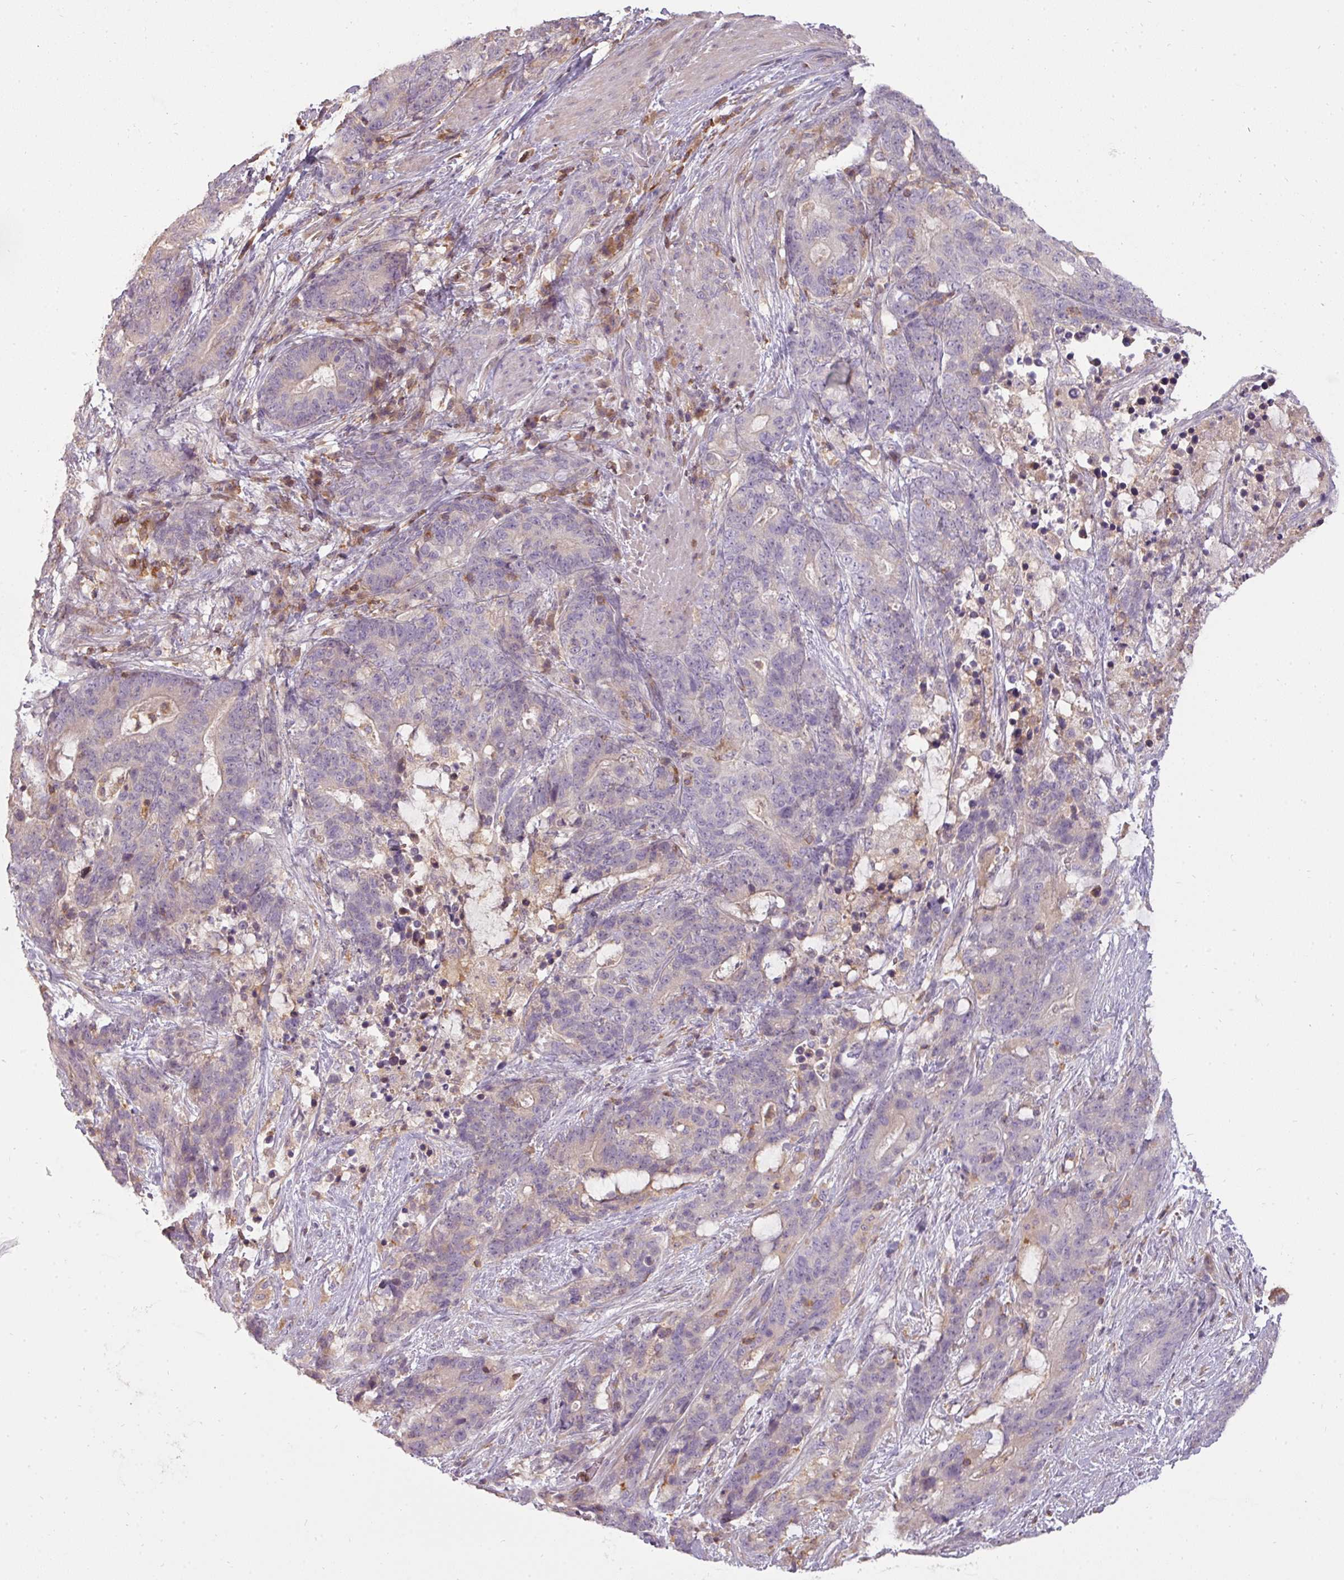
{"staining": {"intensity": "negative", "quantity": "none", "location": "none"}, "tissue": "stomach cancer", "cell_type": "Tumor cells", "image_type": "cancer", "snomed": [{"axis": "morphology", "description": "Normal tissue, NOS"}, {"axis": "morphology", "description": "Adenocarcinoma, NOS"}, {"axis": "topography", "description": "Stomach"}], "caption": "This is an IHC image of human stomach adenocarcinoma. There is no expression in tumor cells.", "gene": "STK4", "patient": {"sex": "female", "age": 64}}